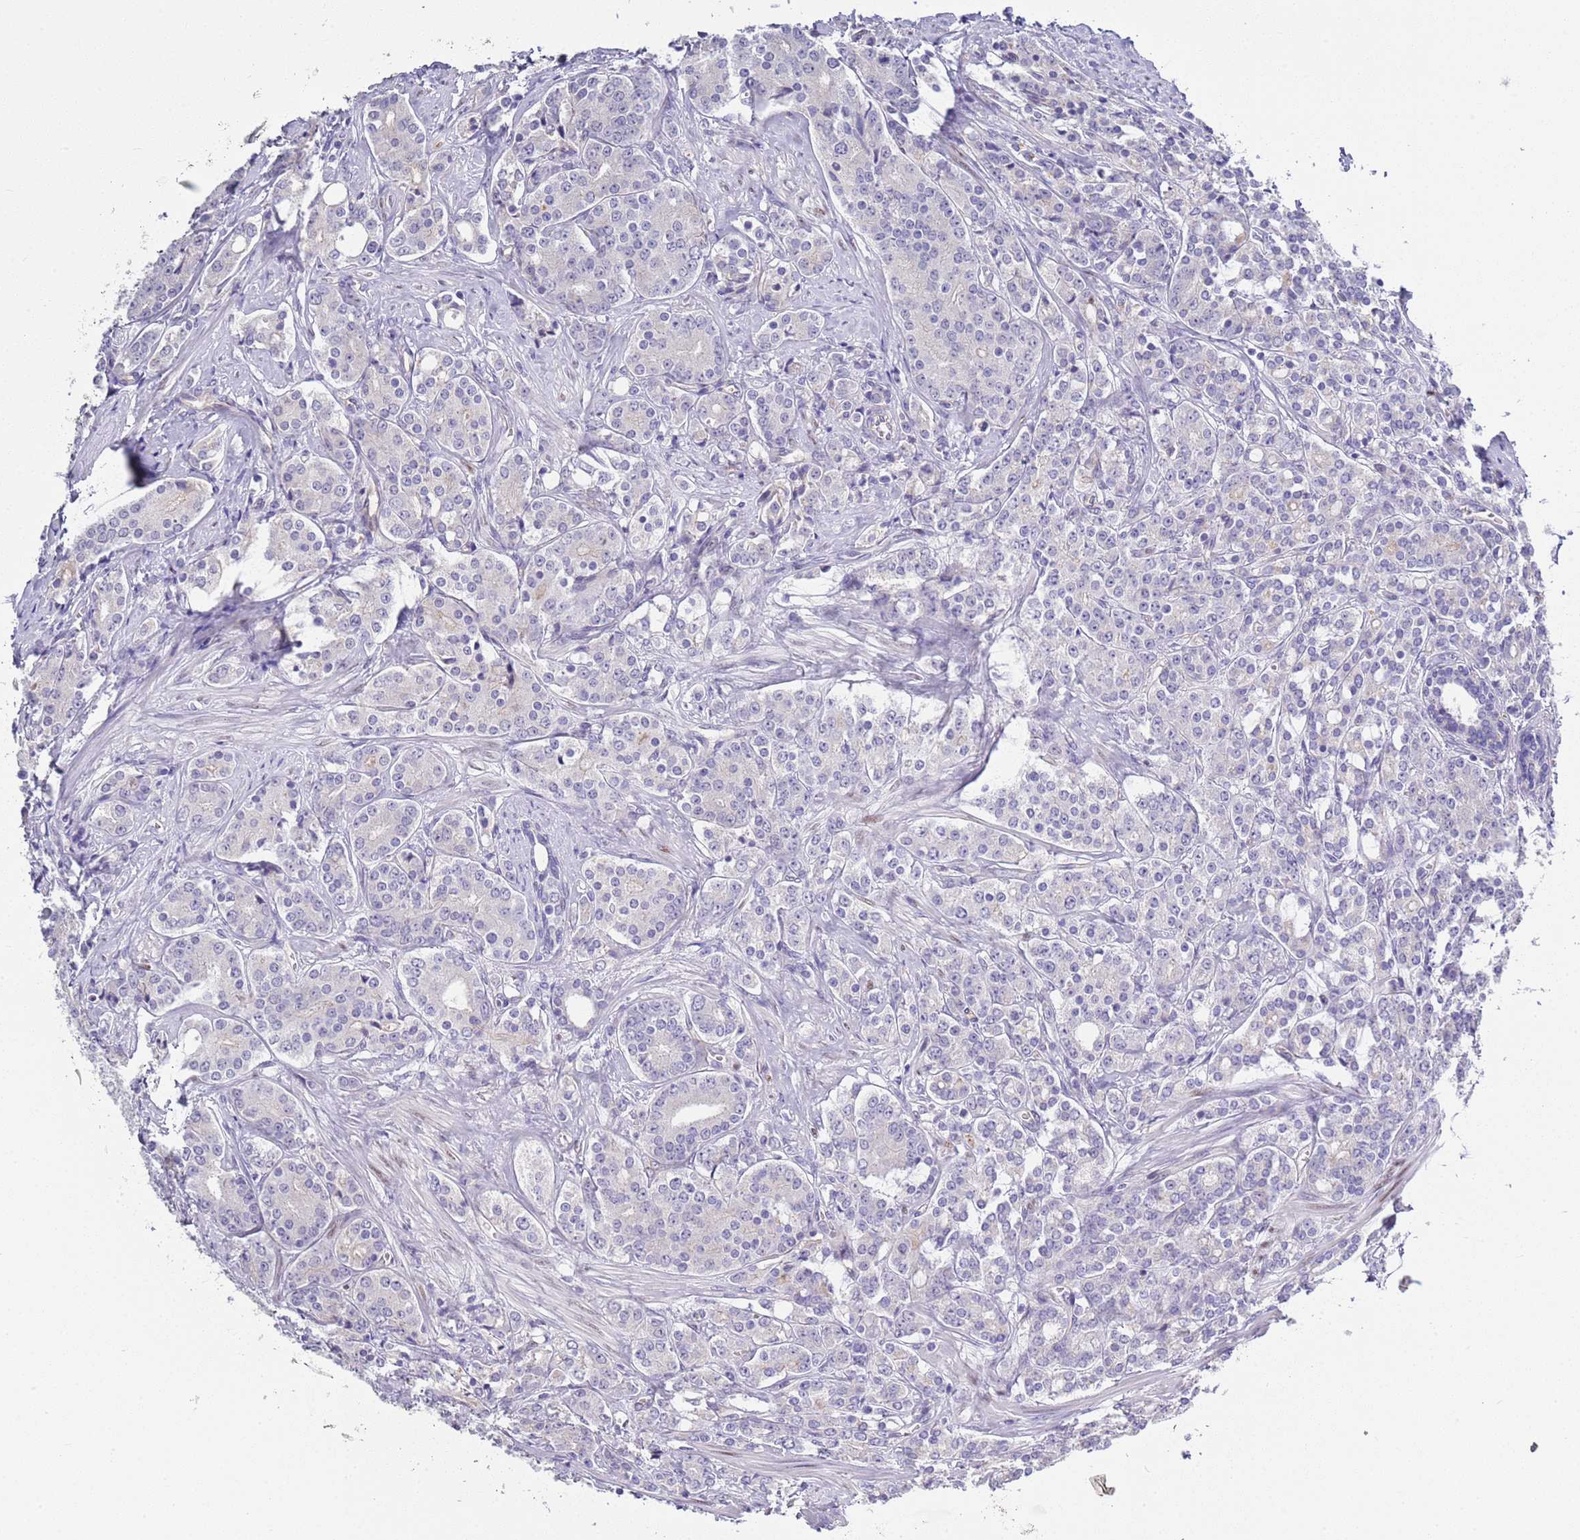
{"staining": {"intensity": "negative", "quantity": "none", "location": "none"}, "tissue": "prostate cancer", "cell_type": "Tumor cells", "image_type": "cancer", "snomed": [{"axis": "morphology", "description": "Adenocarcinoma, High grade"}, {"axis": "topography", "description": "Prostate"}], "caption": "Immunohistochemistry (IHC) of prostate cancer reveals no positivity in tumor cells.", "gene": "BRMS1L", "patient": {"sex": "male", "age": 62}}